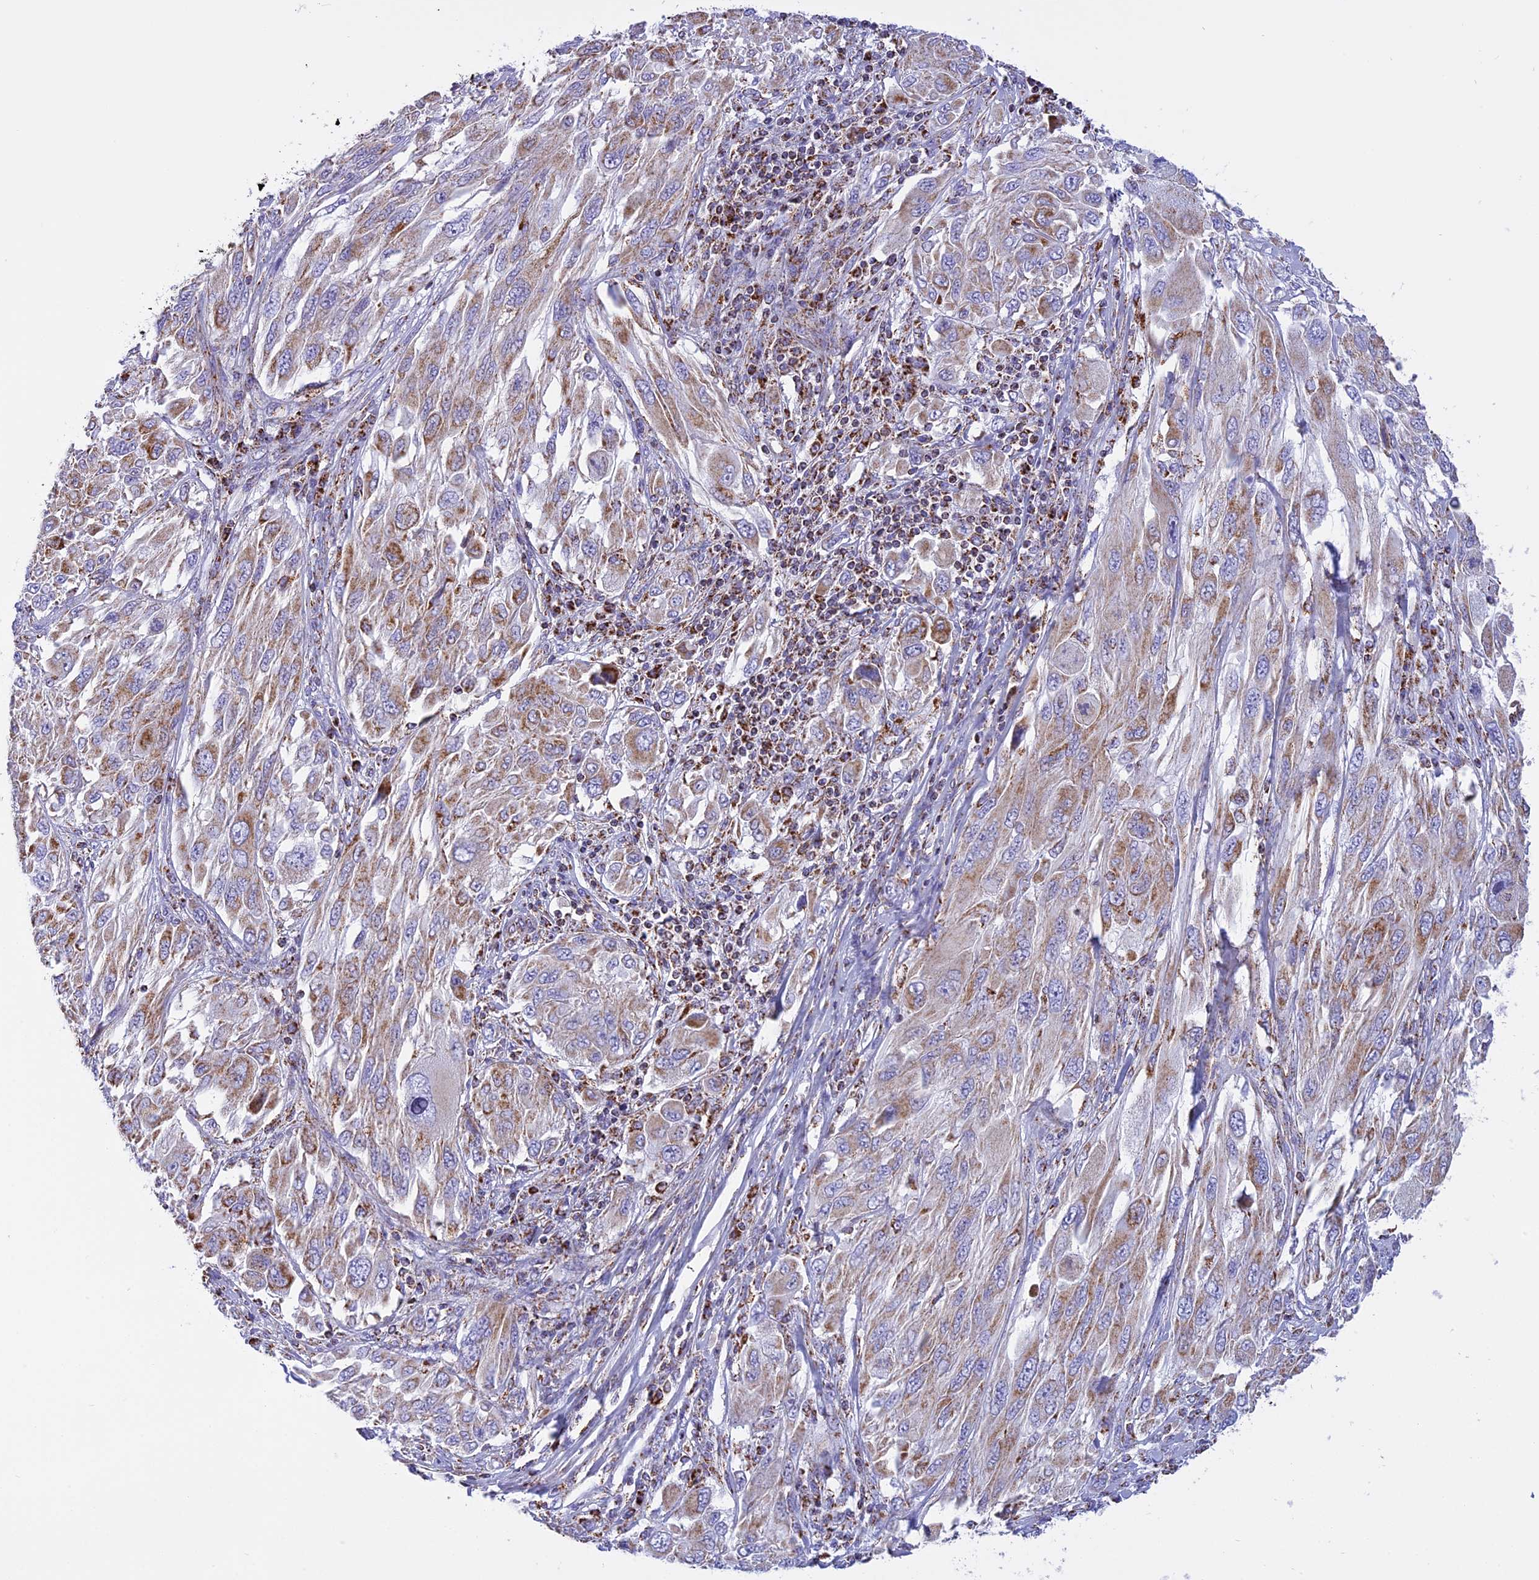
{"staining": {"intensity": "moderate", "quantity": "25%-75%", "location": "cytoplasmic/membranous"}, "tissue": "melanoma", "cell_type": "Tumor cells", "image_type": "cancer", "snomed": [{"axis": "morphology", "description": "Malignant melanoma, NOS"}, {"axis": "topography", "description": "Skin"}], "caption": "The histopathology image displays a brown stain indicating the presence of a protein in the cytoplasmic/membranous of tumor cells in malignant melanoma.", "gene": "KCNG1", "patient": {"sex": "female", "age": 91}}